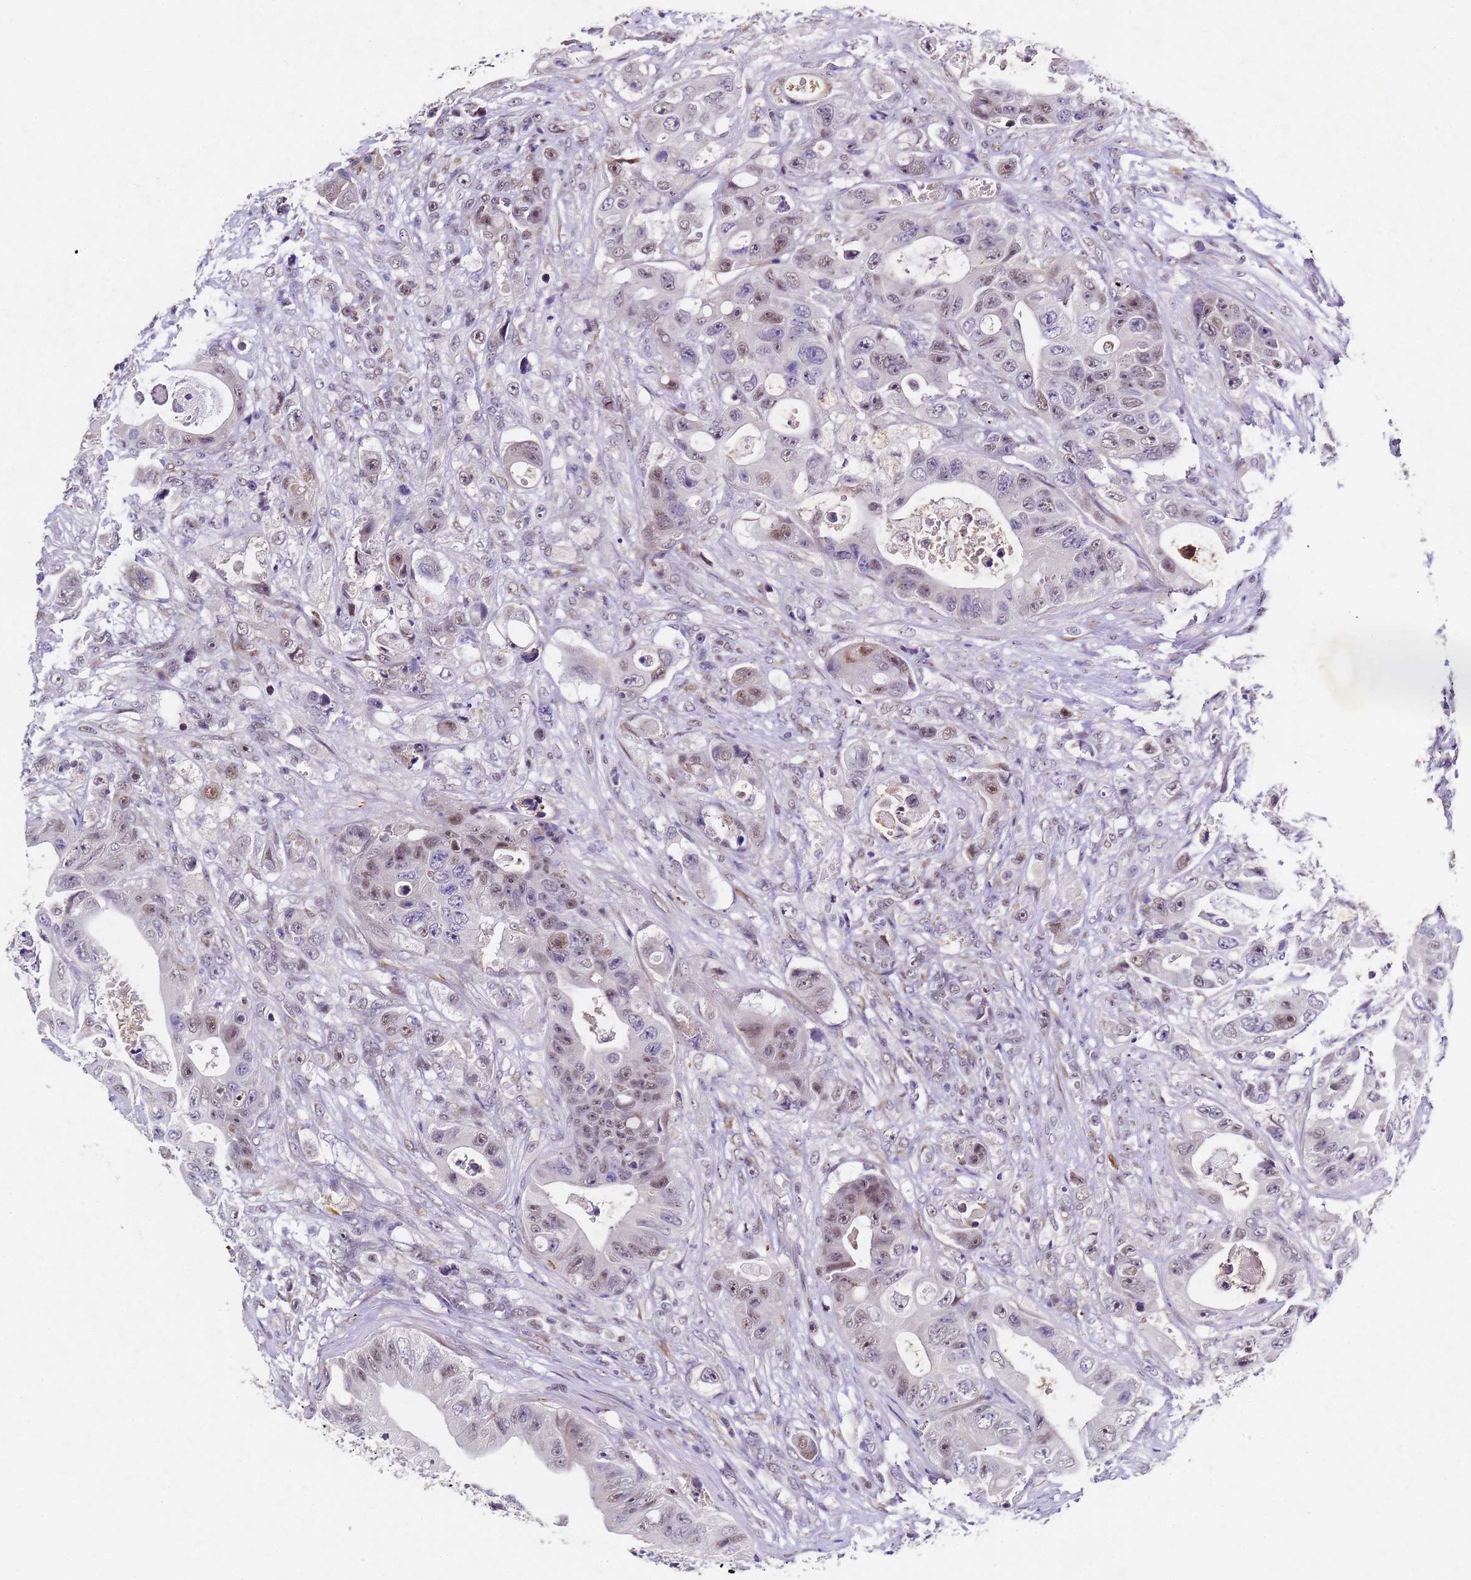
{"staining": {"intensity": "weak", "quantity": "25%-75%", "location": "nuclear"}, "tissue": "colorectal cancer", "cell_type": "Tumor cells", "image_type": "cancer", "snomed": [{"axis": "morphology", "description": "Adenocarcinoma, NOS"}, {"axis": "topography", "description": "Colon"}], "caption": "Colorectal cancer stained with DAB immunohistochemistry reveals low levels of weak nuclear expression in about 25%-75% of tumor cells.", "gene": "FNBP4", "patient": {"sex": "female", "age": 46}}